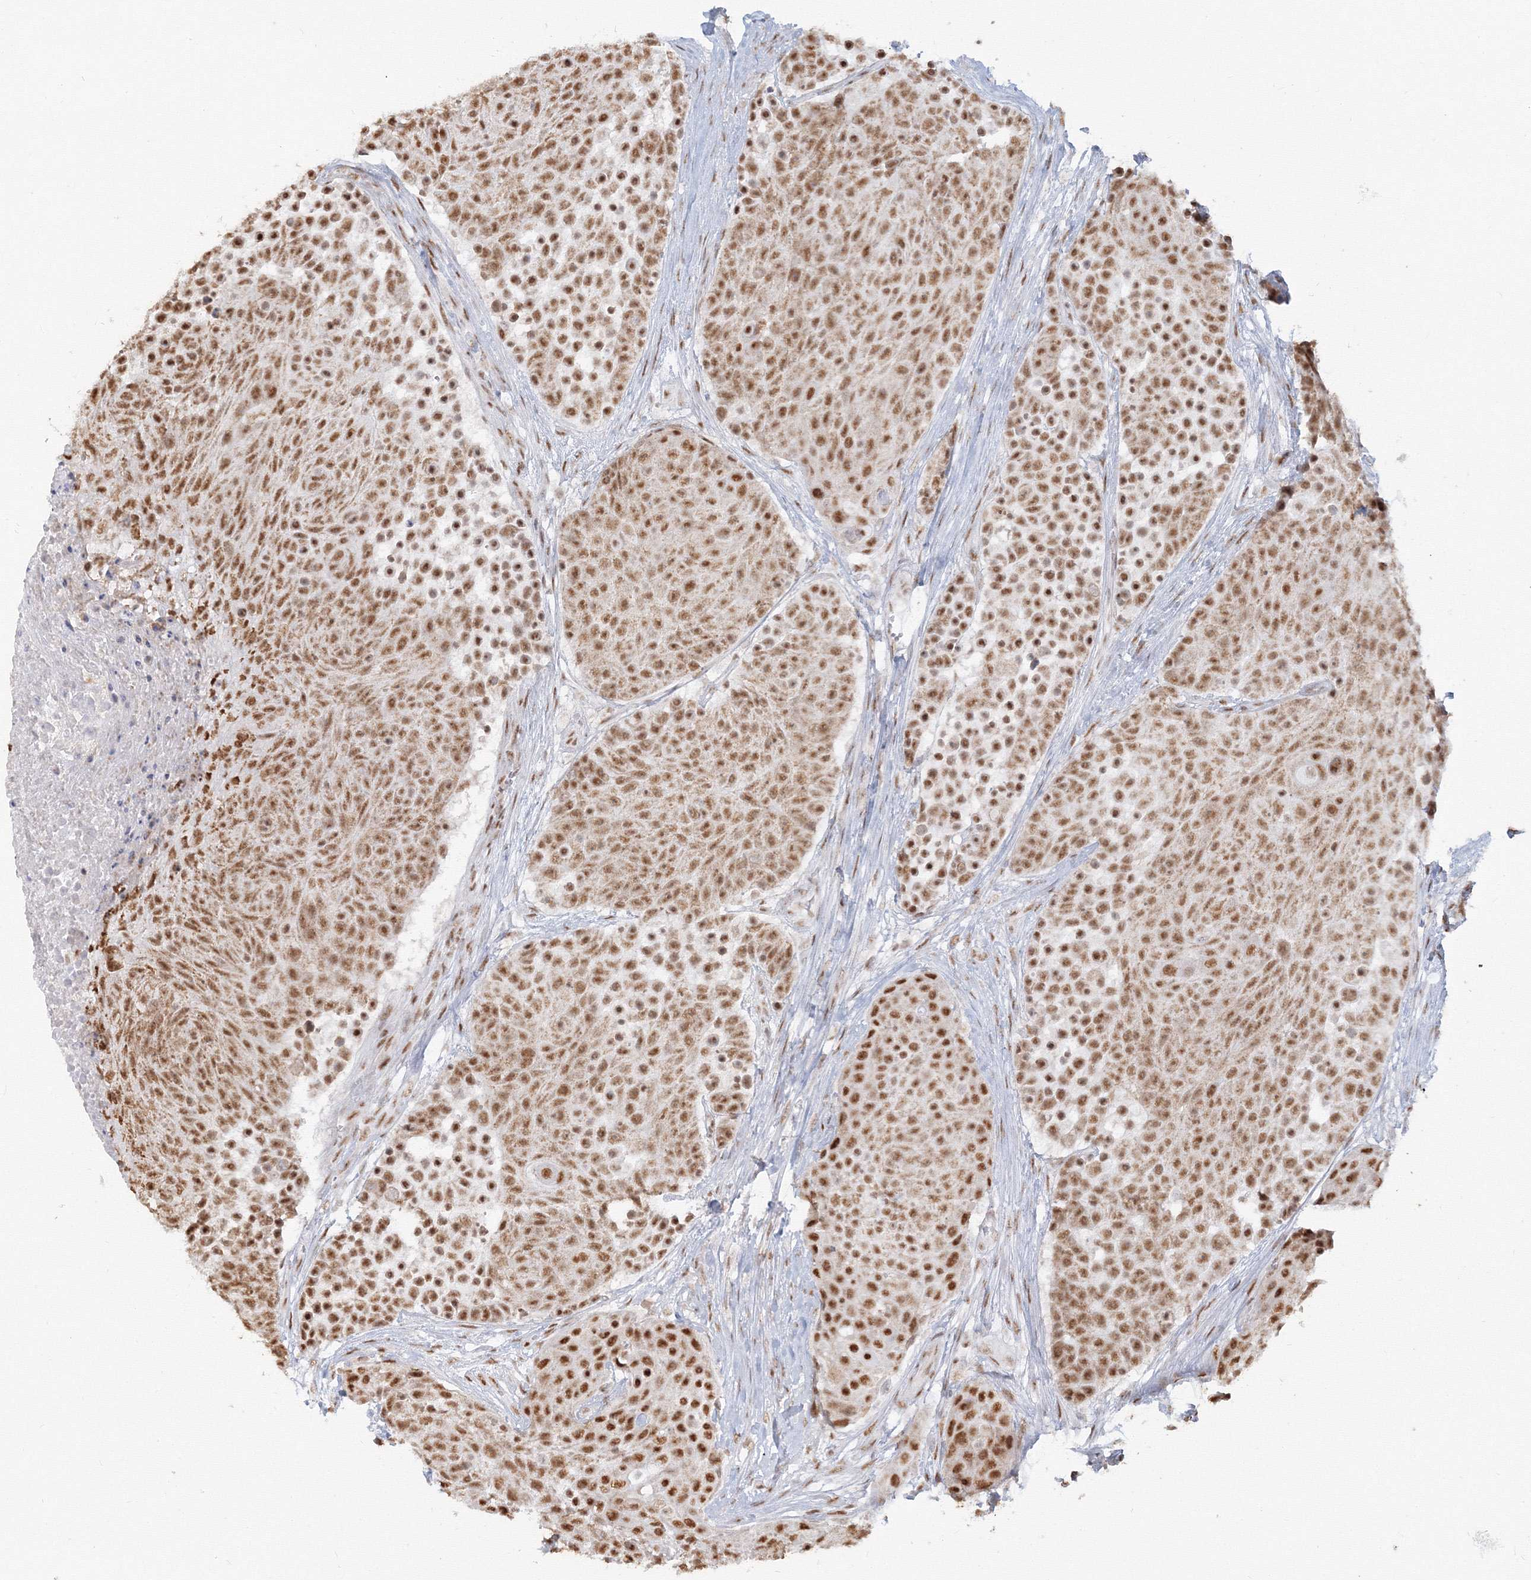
{"staining": {"intensity": "moderate", "quantity": ">75%", "location": "nuclear"}, "tissue": "urothelial cancer", "cell_type": "Tumor cells", "image_type": "cancer", "snomed": [{"axis": "morphology", "description": "Urothelial carcinoma, High grade"}, {"axis": "topography", "description": "Urinary bladder"}], "caption": "Brown immunohistochemical staining in human urothelial carcinoma (high-grade) exhibits moderate nuclear expression in approximately >75% of tumor cells.", "gene": "PPP4R2", "patient": {"sex": "female", "age": 63}}